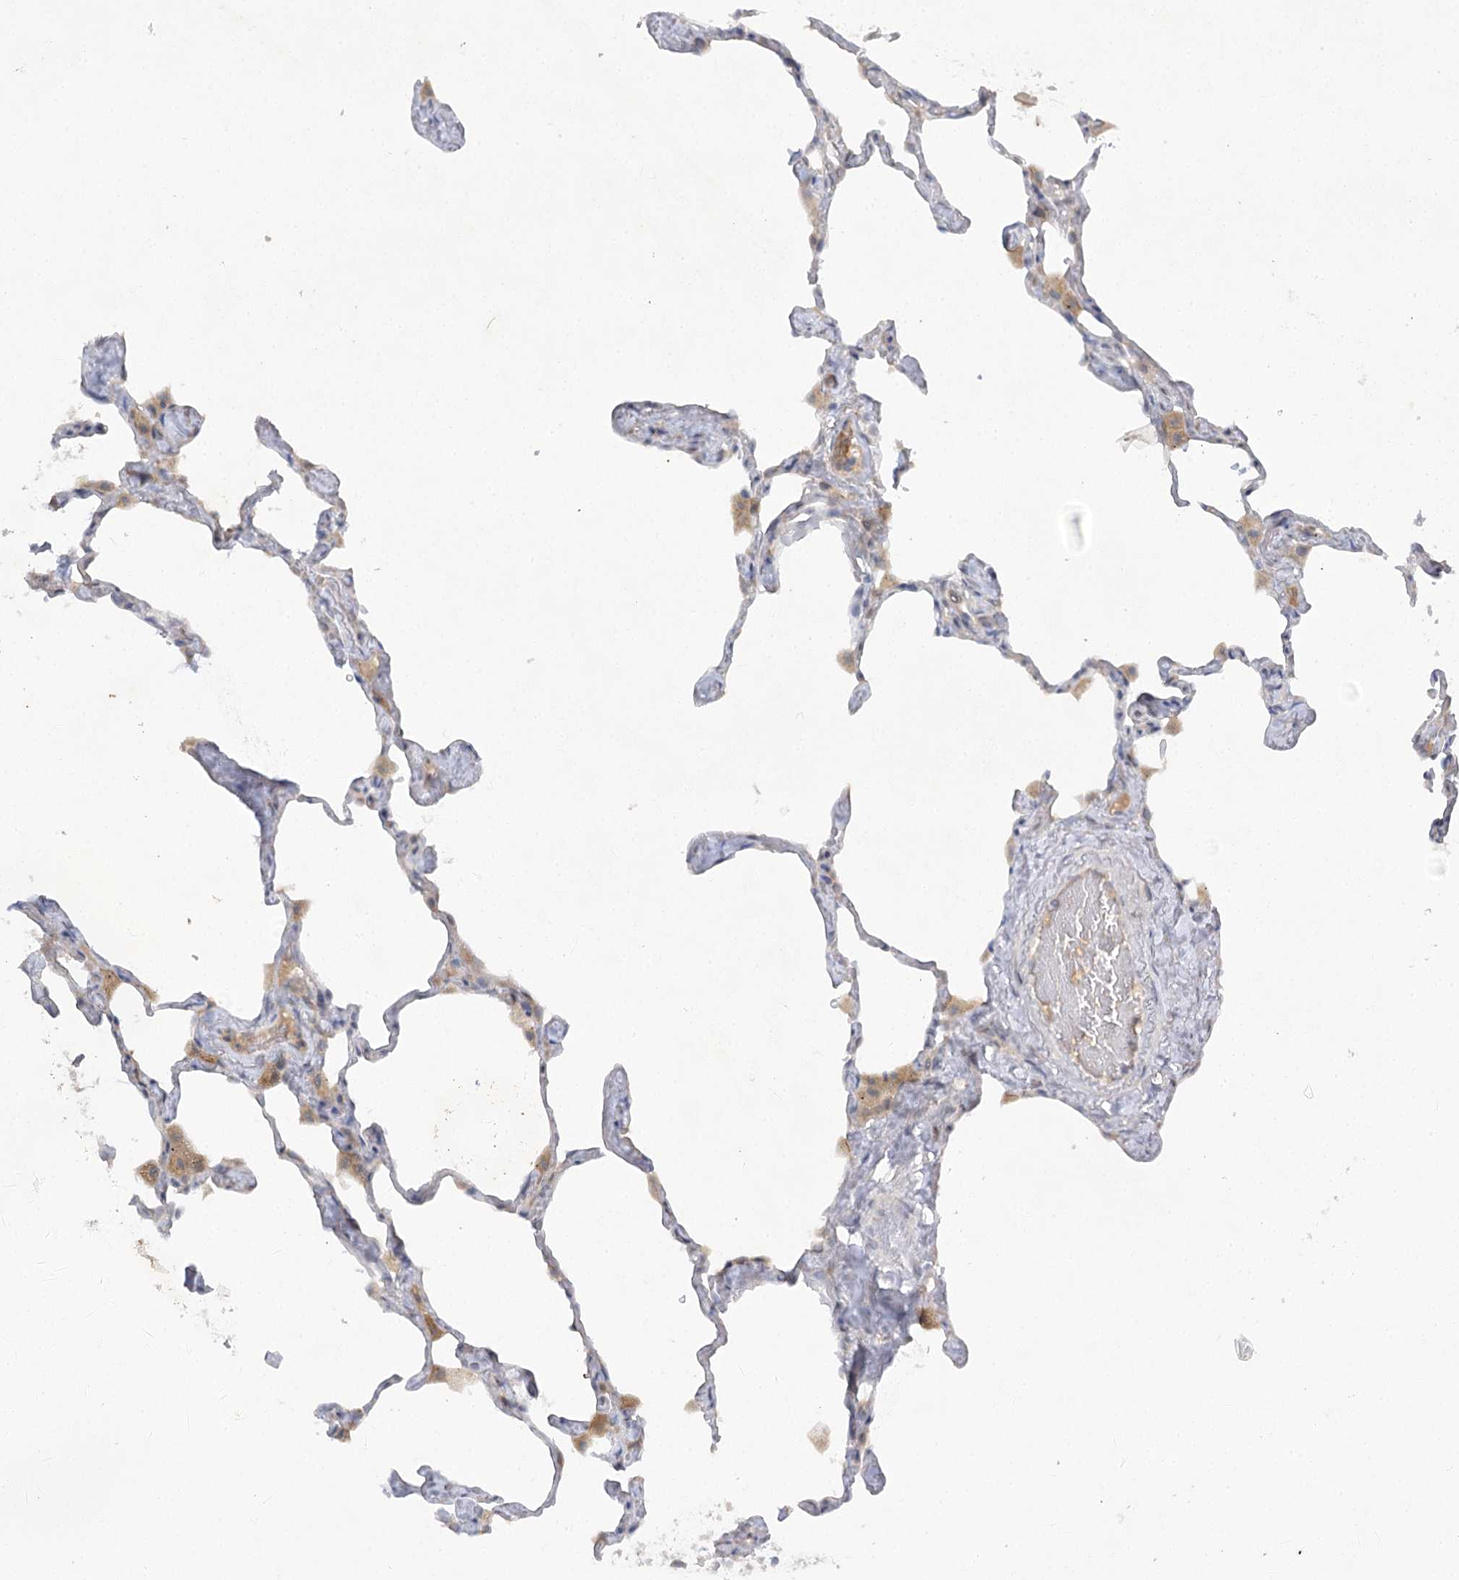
{"staining": {"intensity": "weak", "quantity": "<25%", "location": "cytoplasmic/membranous"}, "tissue": "lung", "cell_type": "Alveolar cells", "image_type": "normal", "snomed": [{"axis": "morphology", "description": "Normal tissue, NOS"}, {"axis": "topography", "description": "Lung"}], "caption": "The image shows no staining of alveolar cells in normal lung.", "gene": "TRAF3IP1", "patient": {"sex": "male", "age": 65}}